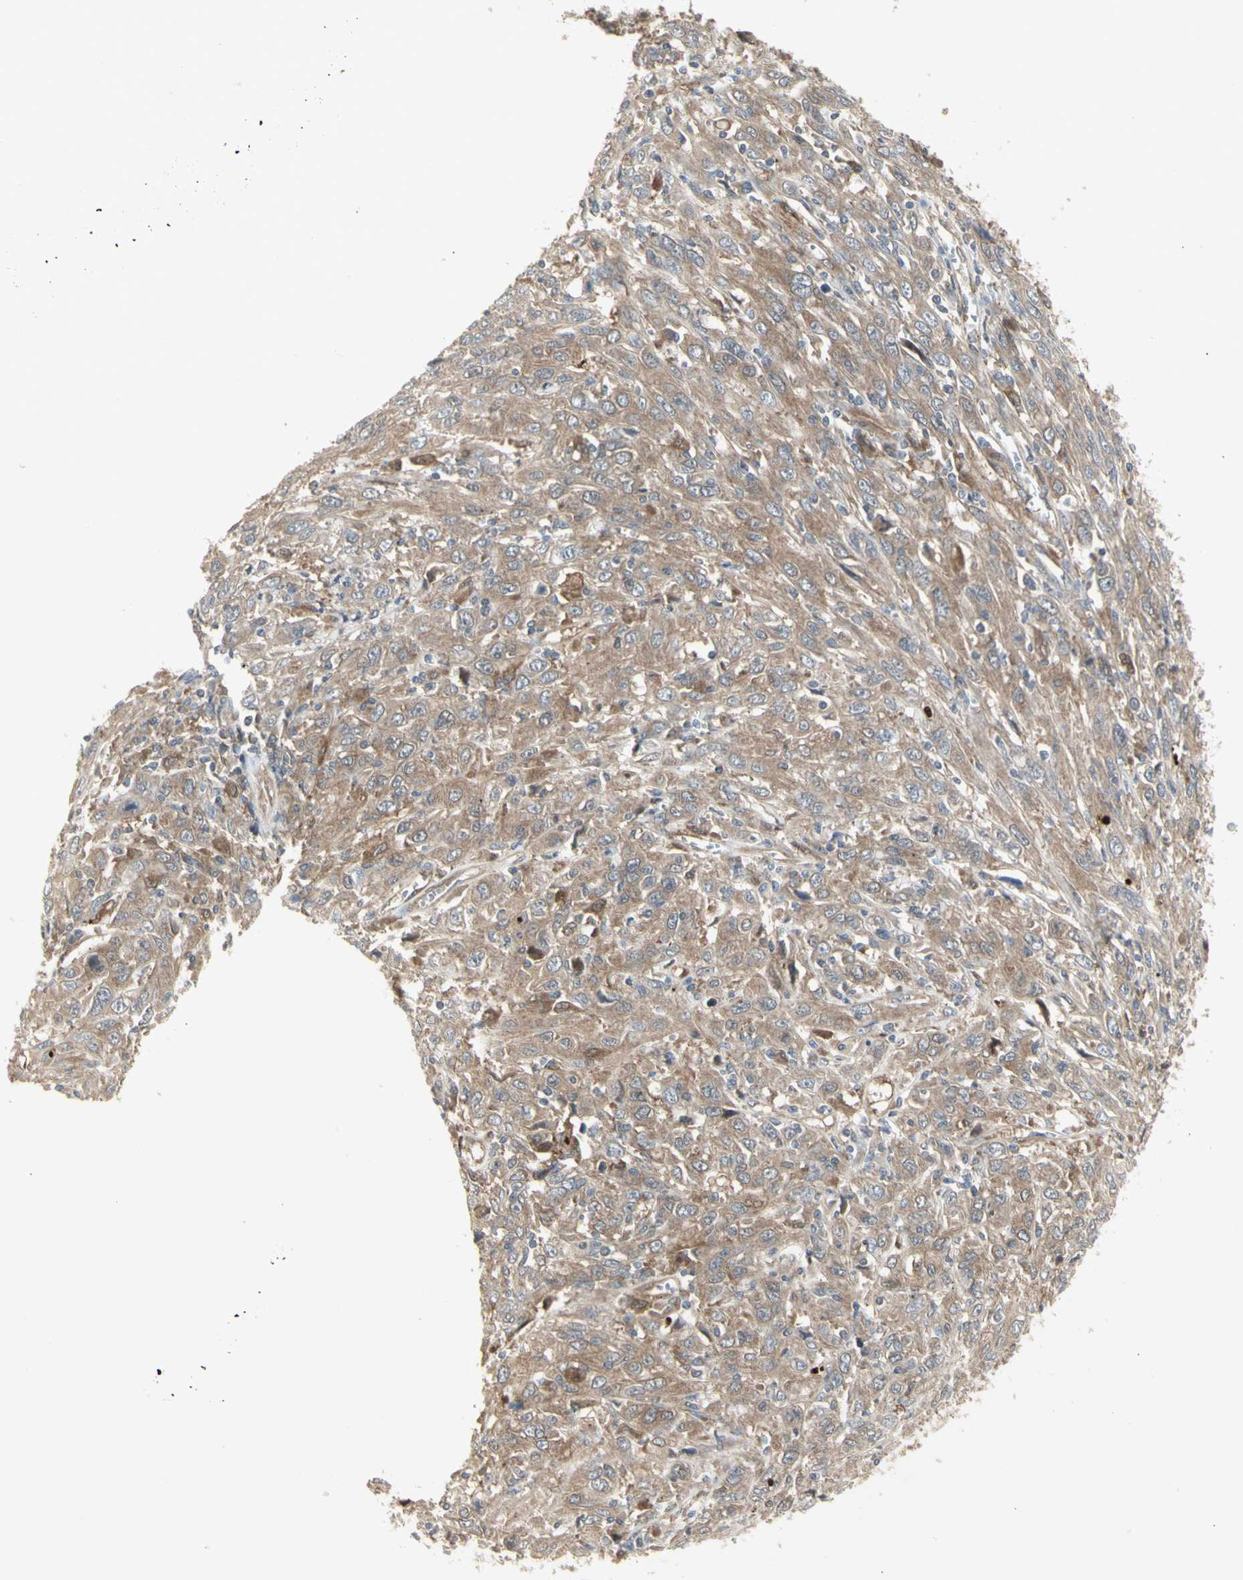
{"staining": {"intensity": "moderate", "quantity": ">75%", "location": "cytoplasmic/membranous"}, "tissue": "cervical cancer", "cell_type": "Tumor cells", "image_type": "cancer", "snomed": [{"axis": "morphology", "description": "Squamous cell carcinoma, NOS"}, {"axis": "topography", "description": "Cervix"}], "caption": "Cervical cancer (squamous cell carcinoma) tissue displays moderate cytoplasmic/membranous positivity in approximately >75% of tumor cells, visualized by immunohistochemistry.", "gene": "CHURC1-FNTB", "patient": {"sex": "female", "age": 46}}